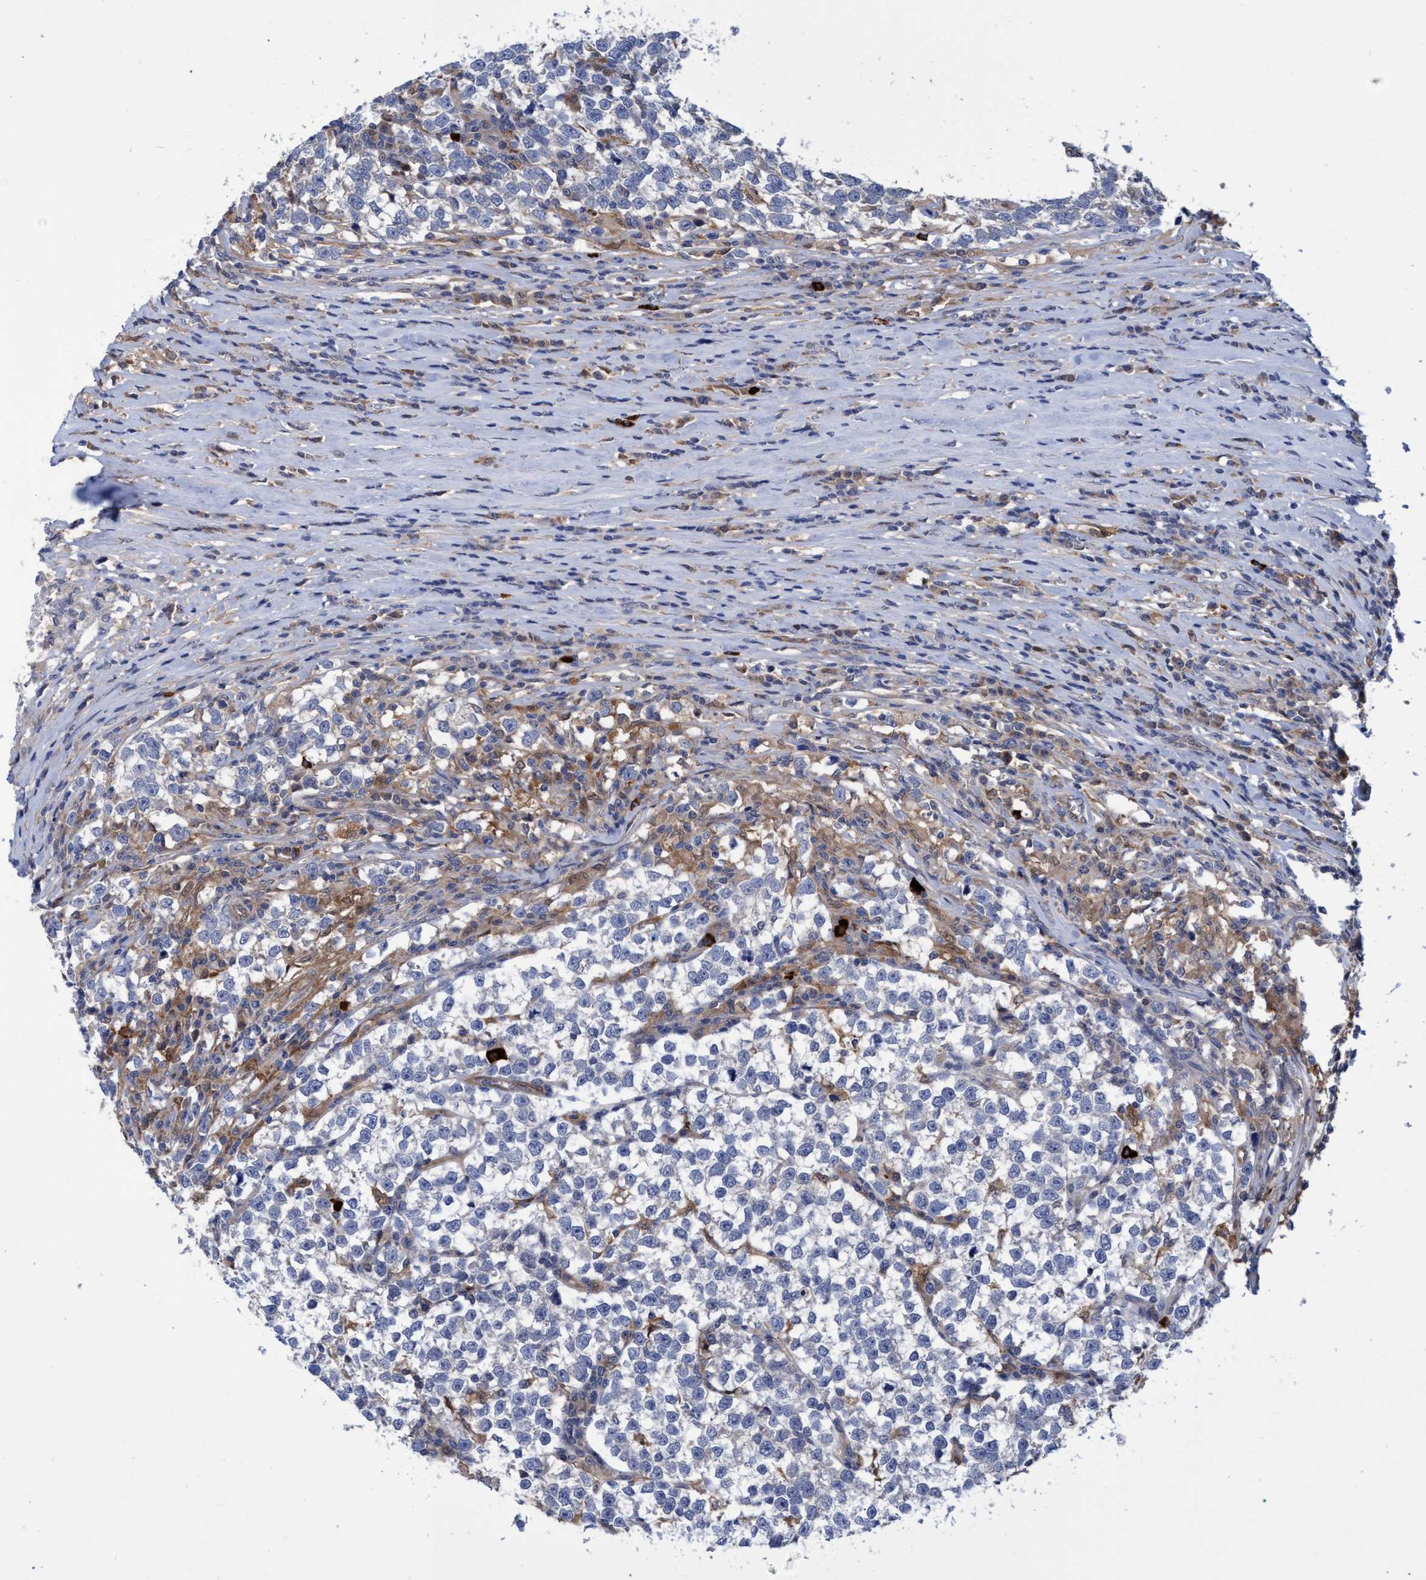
{"staining": {"intensity": "negative", "quantity": "none", "location": "none"}, "tissue": "testis cancer", "cell_type": "Tumor cells", "image_type": "cancer", "snomed": [{"axis": "morphology", "description": "Normal tissue, NOS"}, {"axis": "morphology", "description": "Seminoma, NOS"}, {"axis": "topography", "description": "Testis"}], "caption": "IHC micrograph of testis seminoma stained for a protein (brown), which shows no staining in tumor cells.", "gene": "PNPO", "patient": {"sex": "male", "age": 43}}